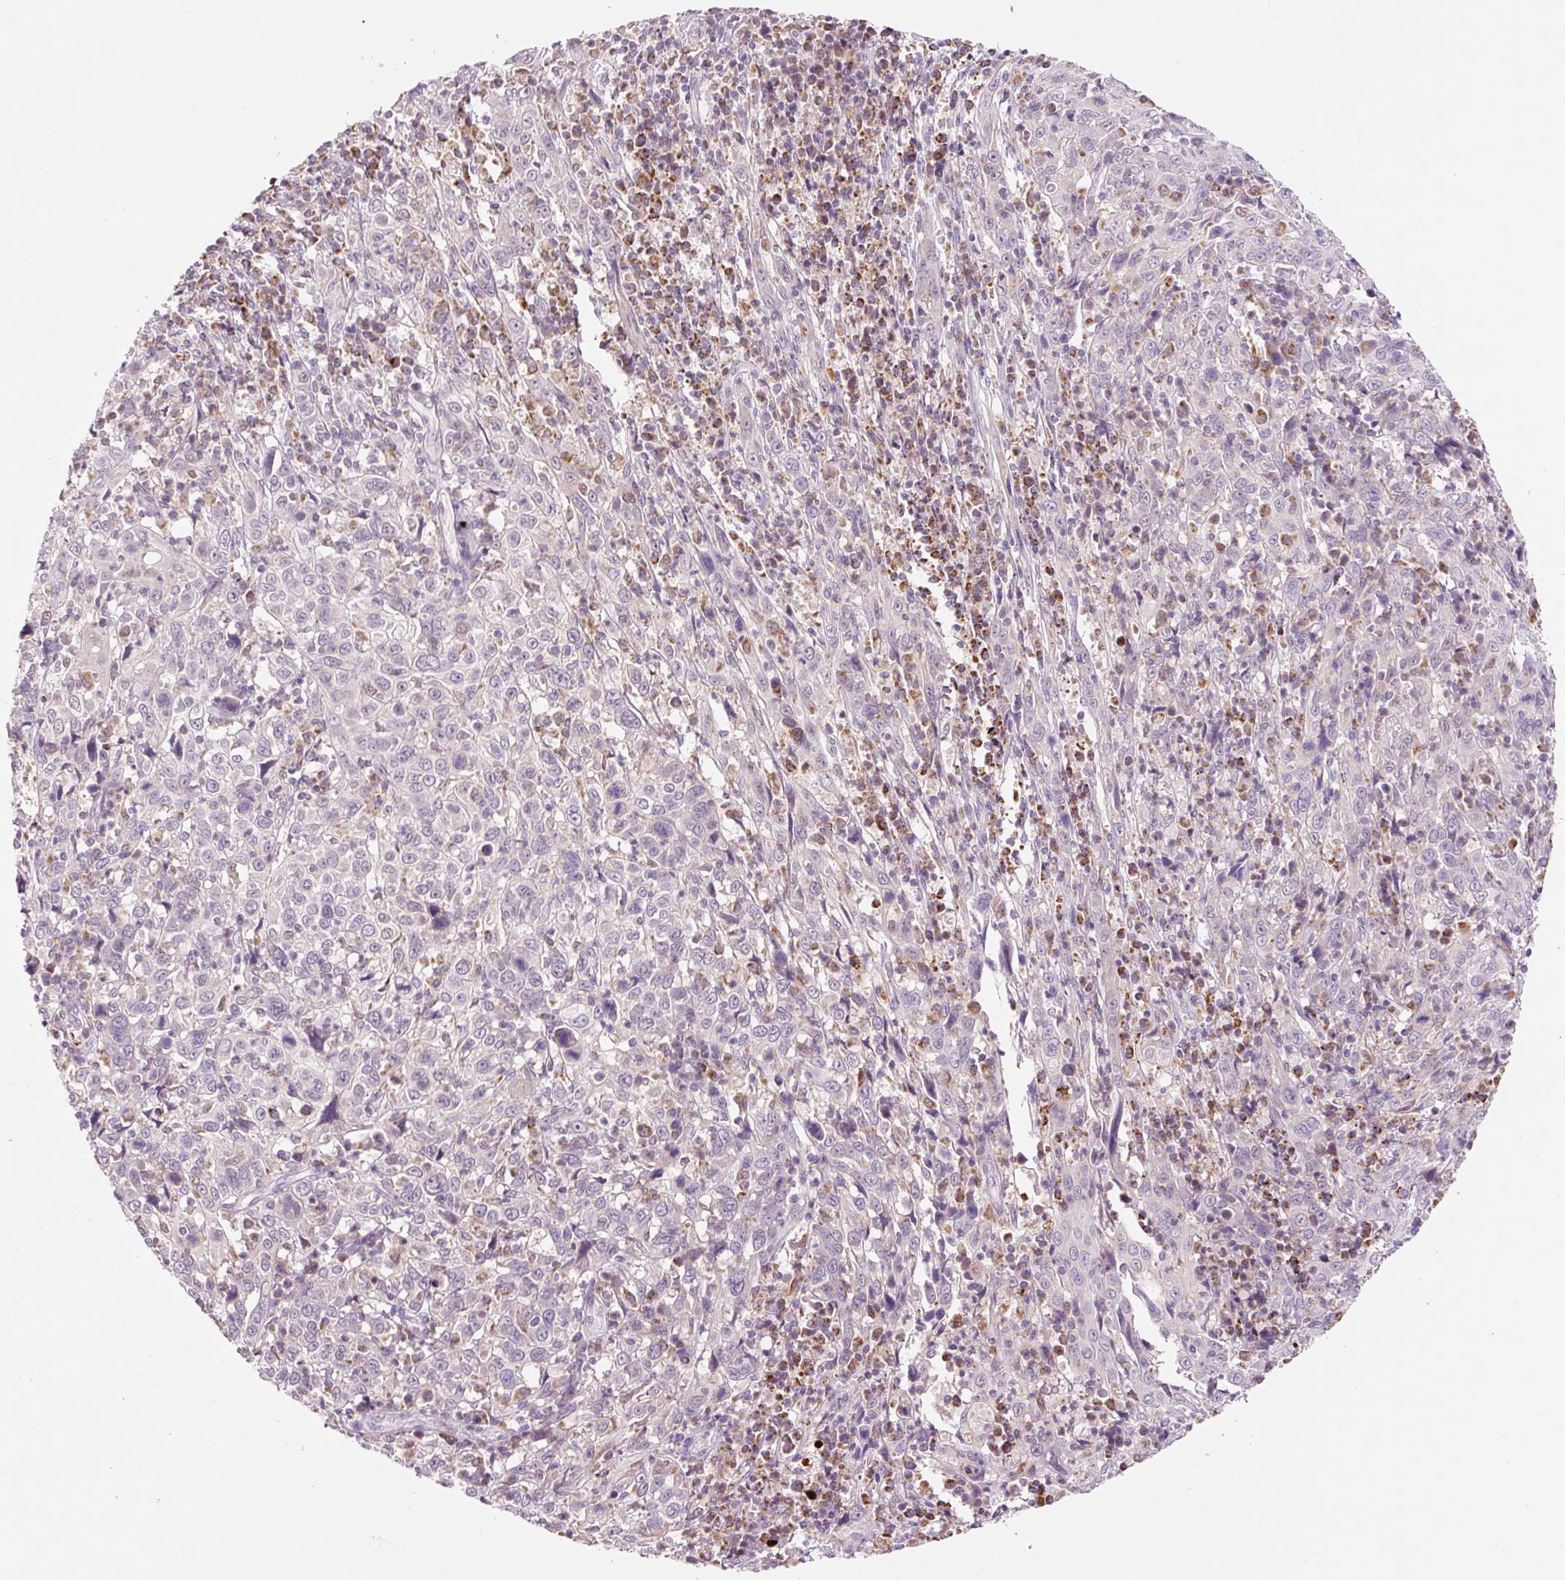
{"staining": {"intensity": "negative", "quantity": "none", "location": "none"}, "tissue": "cervical cancer", "cell_type": "Tumor cells", "image_type": "cancer", "snomed": [{"axis": "morphology", "description": "Squamous cell carcinoma, NOS"}, {"axis": "topography", "description": "Cervix"}], "caption": "DAB (3,3'-diaminobenzidine) immunohistochemical staining of squamous cell carcinoma (cervical) reveals no significant expression in tumor cells.", "gene": "PCK2", "patient": {"sex": "female", "age": 46}}